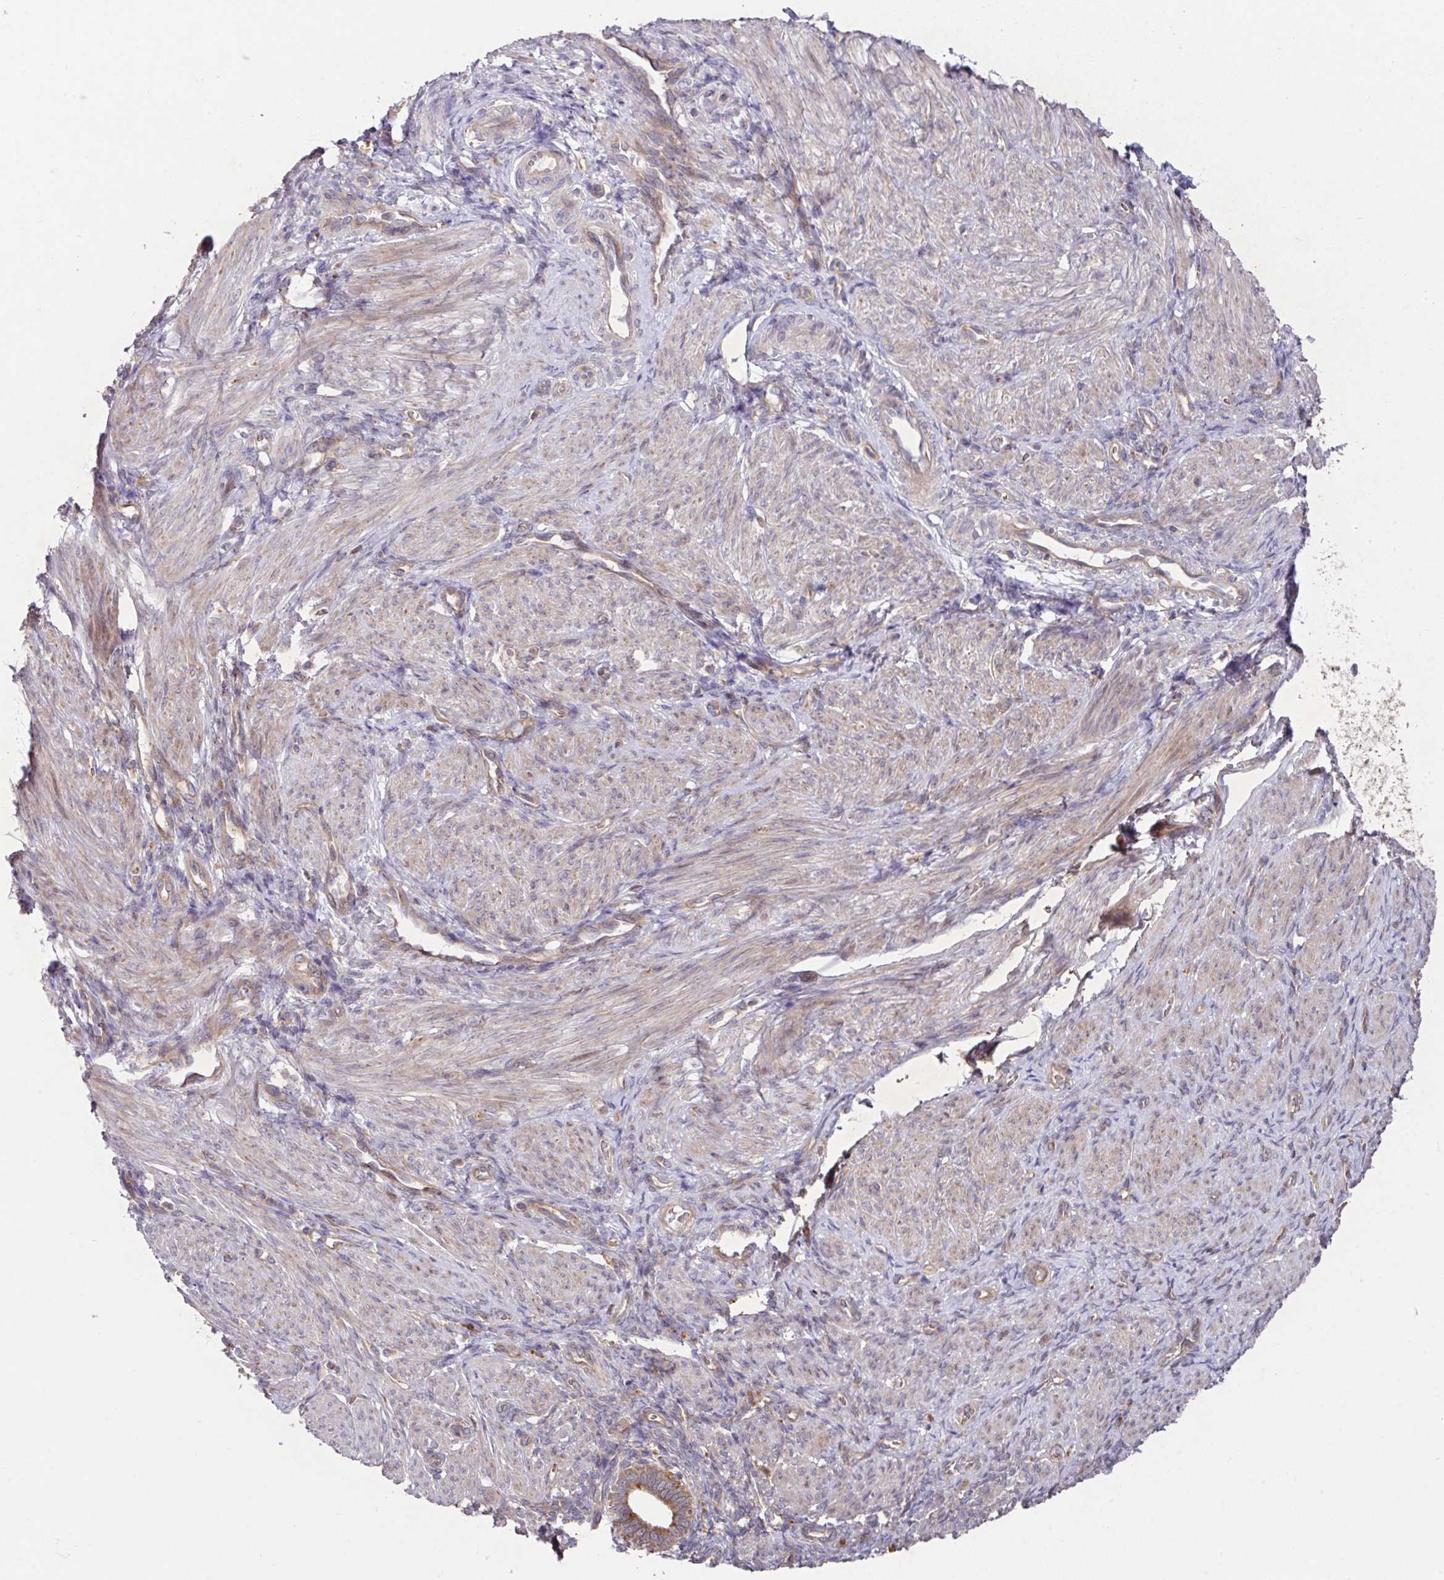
{"staining": {"intensity": "negative", "quantity": "none", "location": "none"}, "tissue": "endometrium", "cell_type": "Cells in endometrial stroma", "image_type": "normal", "snomed": [{"axis": "morphology", "description": "Normal tissue, NOS"}, {"axis": "topography", "description": "Endometrium"}], "caption": "Immunohistochemistry (IHC) photomicrograph of normal endometrium: endometrium stained with DAB exhibits no significant protein expression in cells in endometrial stroma.", "gene": "TRIM14", "patient": {"sex": "female", "age": 34}}